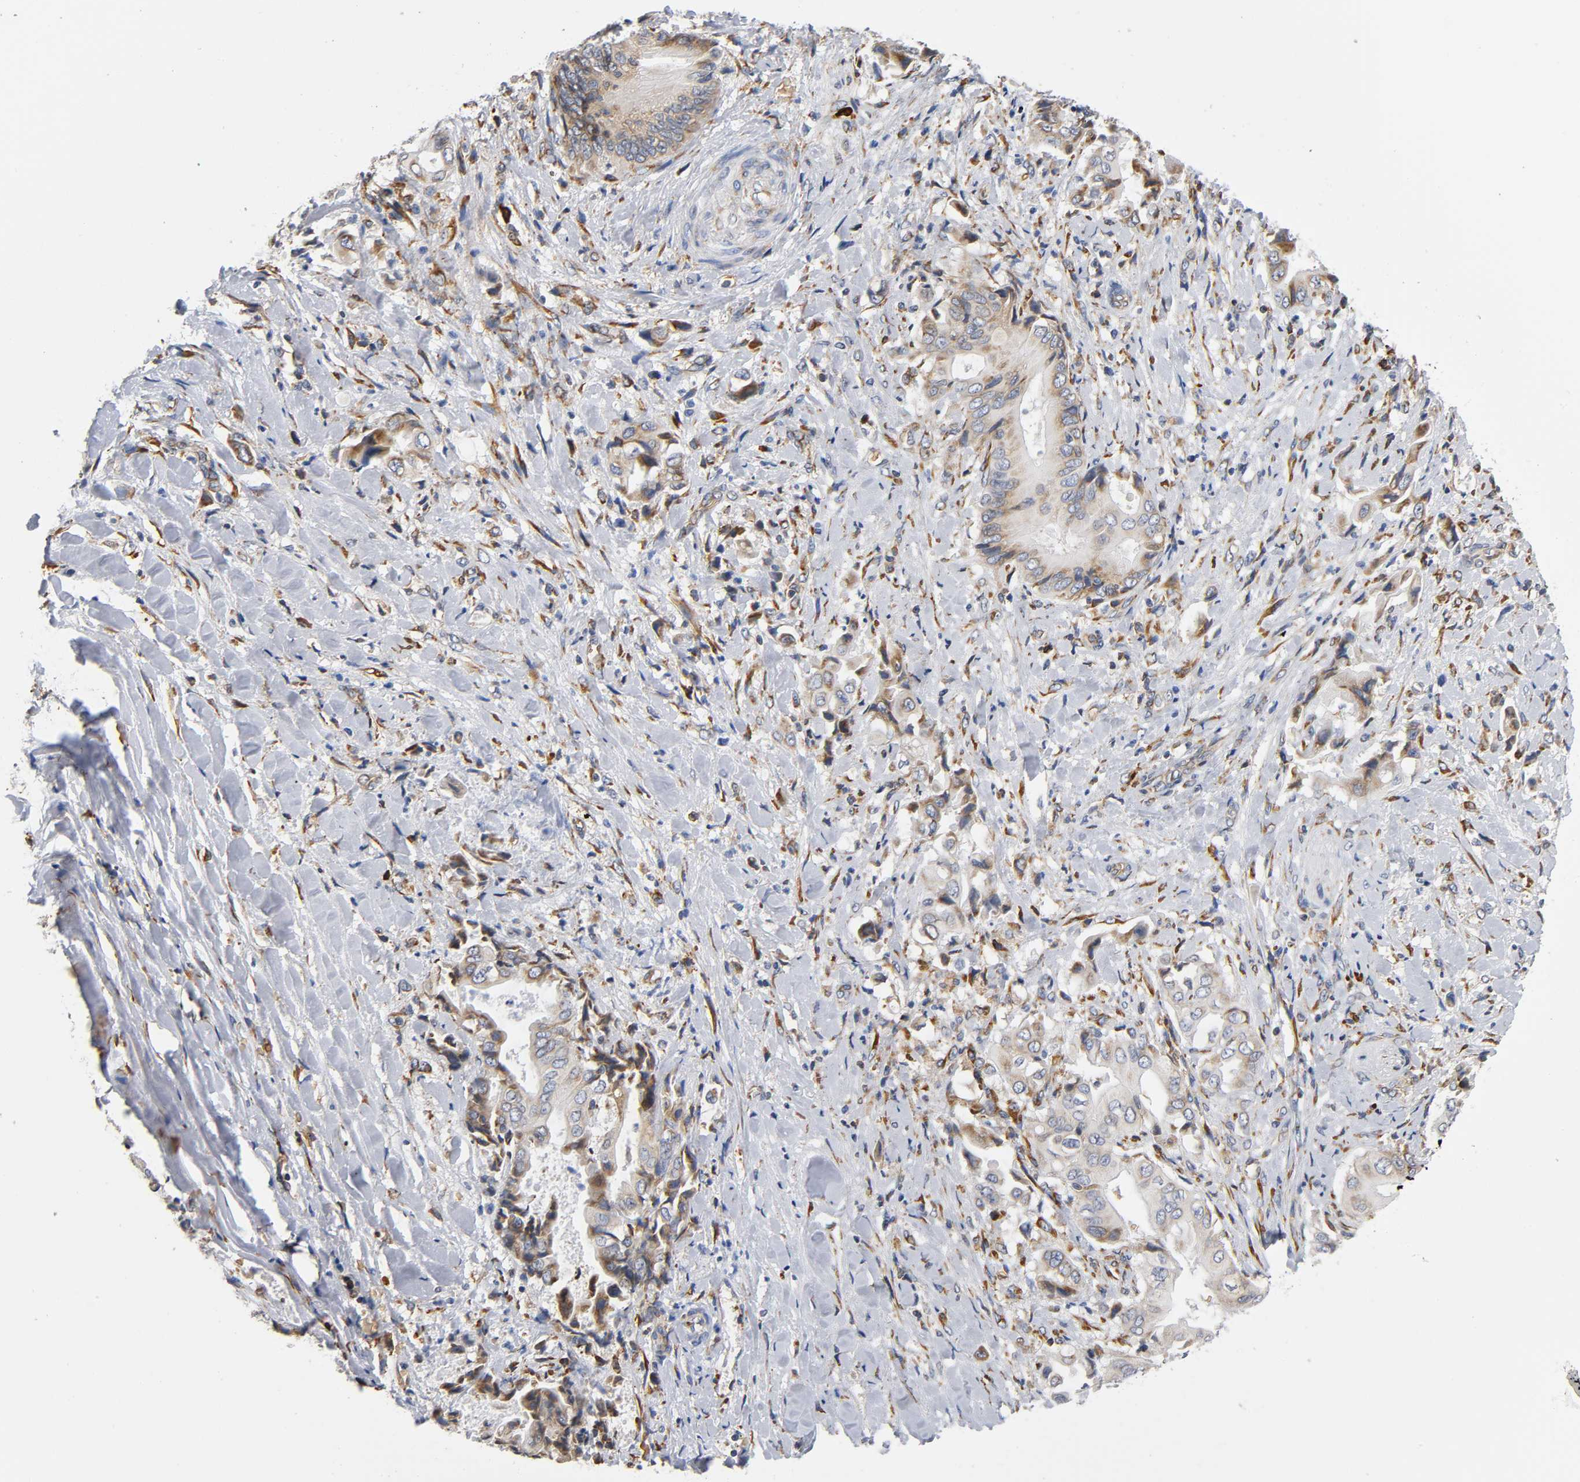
{"staining": {"intensity": "weak", "quantity": "25%-75%", "location": "cytoplasmic/membranous"}, "tissue": "liver cancer", "cell_type": "Tumor cells", "image_type": "cancer", "snomed": [{"axis": "morphology", "description": "Cholangiocarcinoma"}, {"axis": "topography", "description": "Liver"}], "caption": "Immunohistochemistry (DAB (3,3'-diaminobenzidine)) staining of human liver cancer exhibits weak cytoplasmic/membranous protein staining in about 25%-75% of tumor cells.", "gene": "UCKL1", "patient": {"sex": "male", "age": 58}}